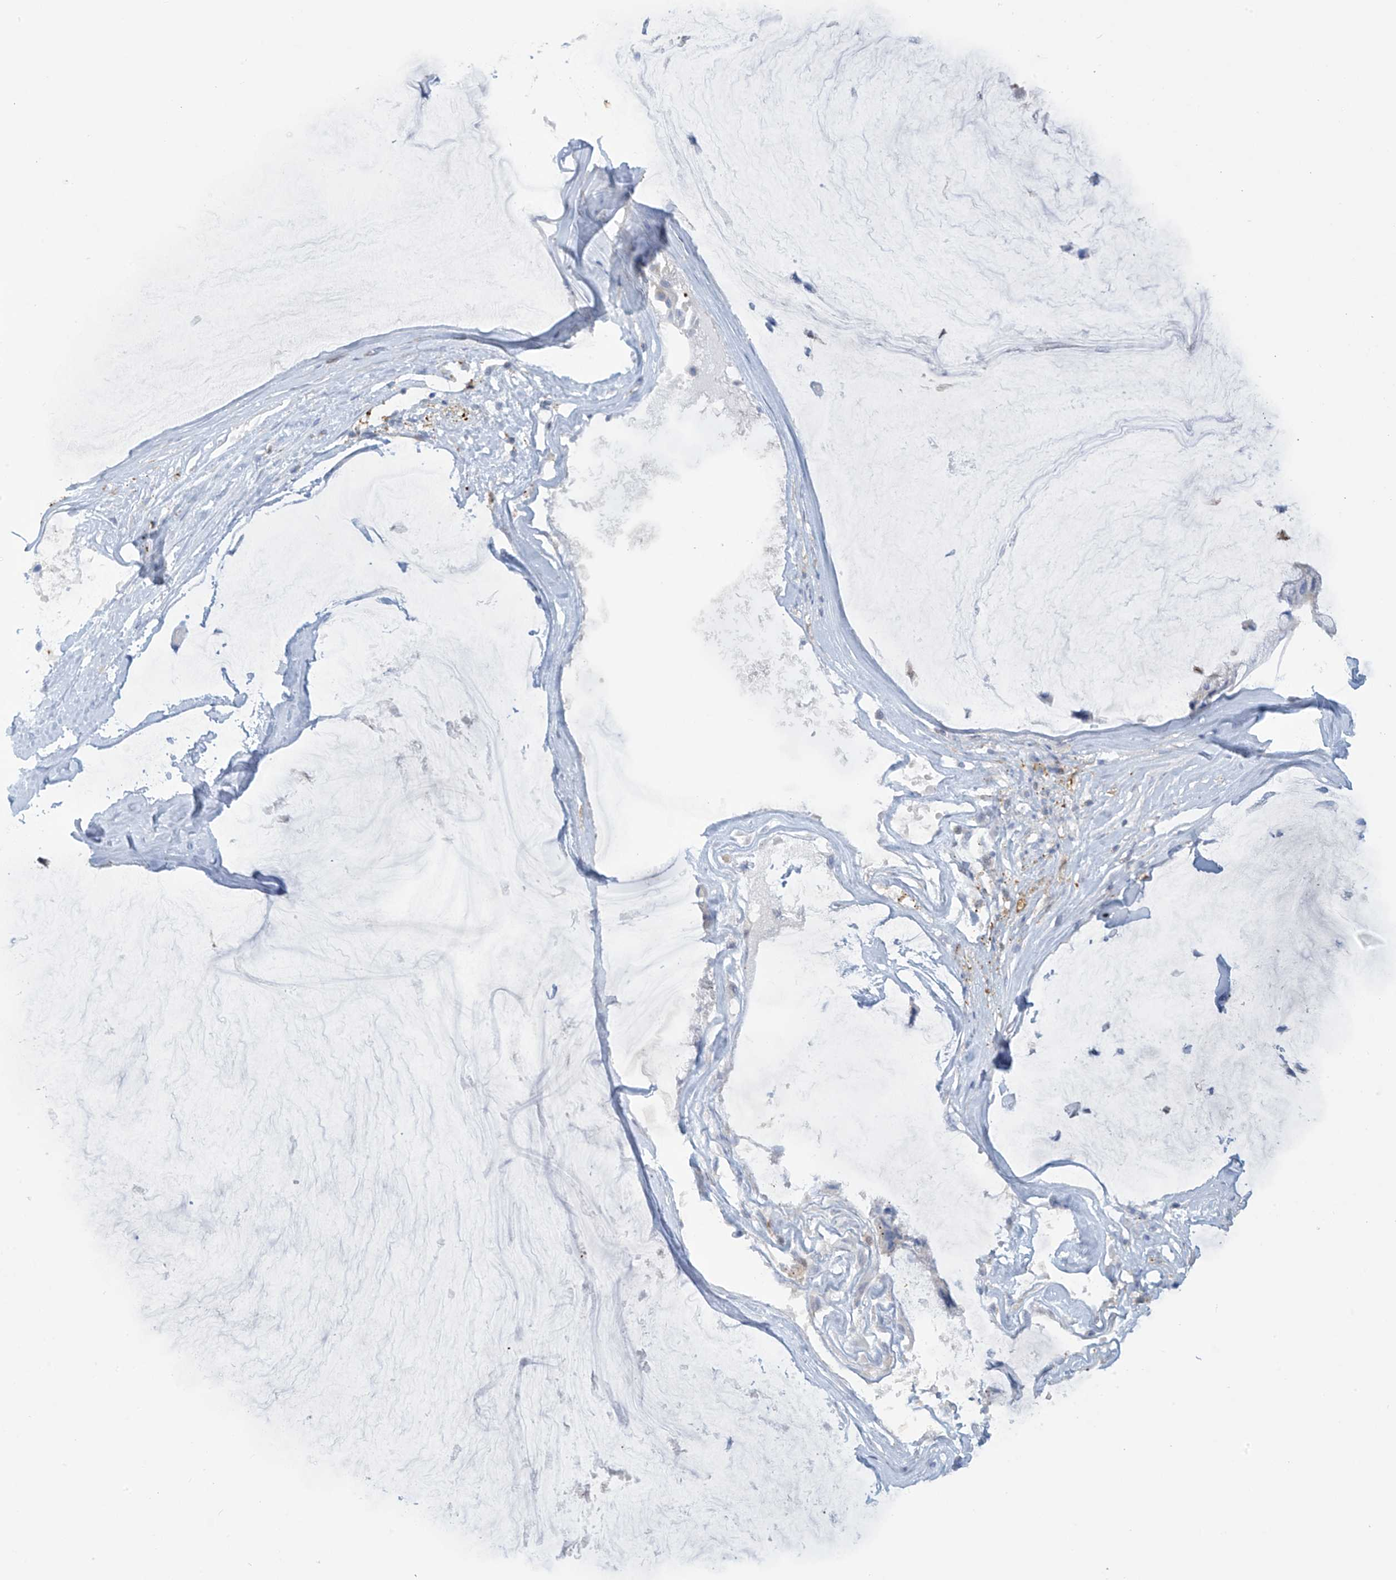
{"staining": {"intensity": "negative", "quantity": "none", "location": "none"}, "tissue": "ovarian cancer", "cell_type": "Tumor cells", "image_type": "cancer", "snomed": [{"axis": "morphology", "description": "Cystadenocarcinoma, mucinous, NOS"}, {"axis": "topography", "description": "Ovary"}], "caption": "High power microscopy image of an immunohistochemistry micrograph of mucinous cystadenocarcinoma (ovarian), revealing no significant expression in tumor cells.", "gene": "TRMT2B", "patient": {"sex": "female", "age": 39}}